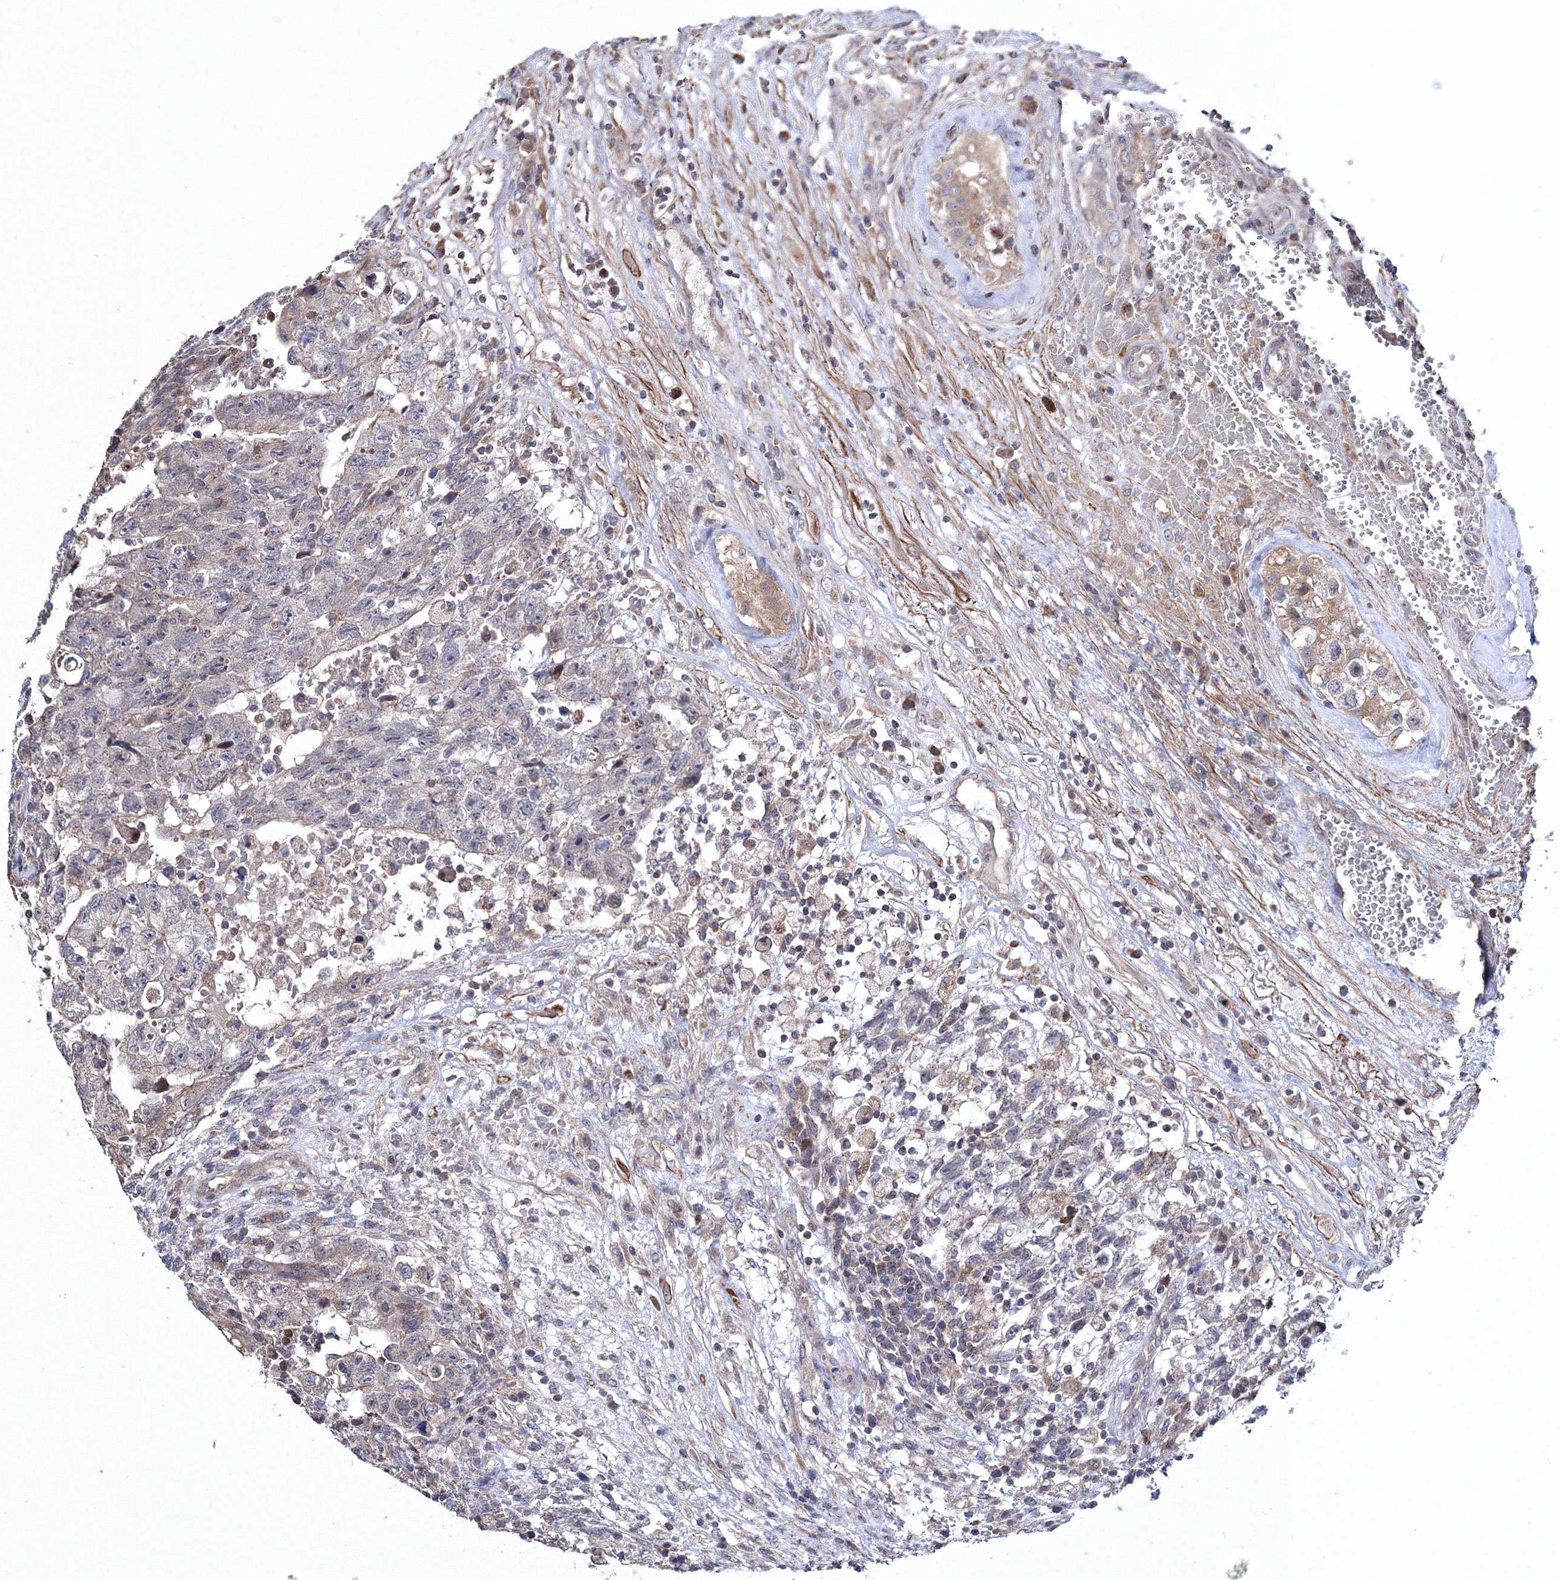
{"staining": {"intensity": "negative", "quantity": "none", "location": "none"}, "tissue": "testis cancer", "cell_type": "Tumor cells", "image_type": "cancer", "snomed": [{"axis": "morphology", "description": "Carcinoma, Embryonal, NOS"}, {"axis": "topography", "description": "Testis"}], "caption": "Immunohistochemical staining of testis cancer (embryonal carcinoma) displays no significant staining in tumor cells.", "gene": "PPP2R2B", "patient": {"sex": "male", "age": 36}}